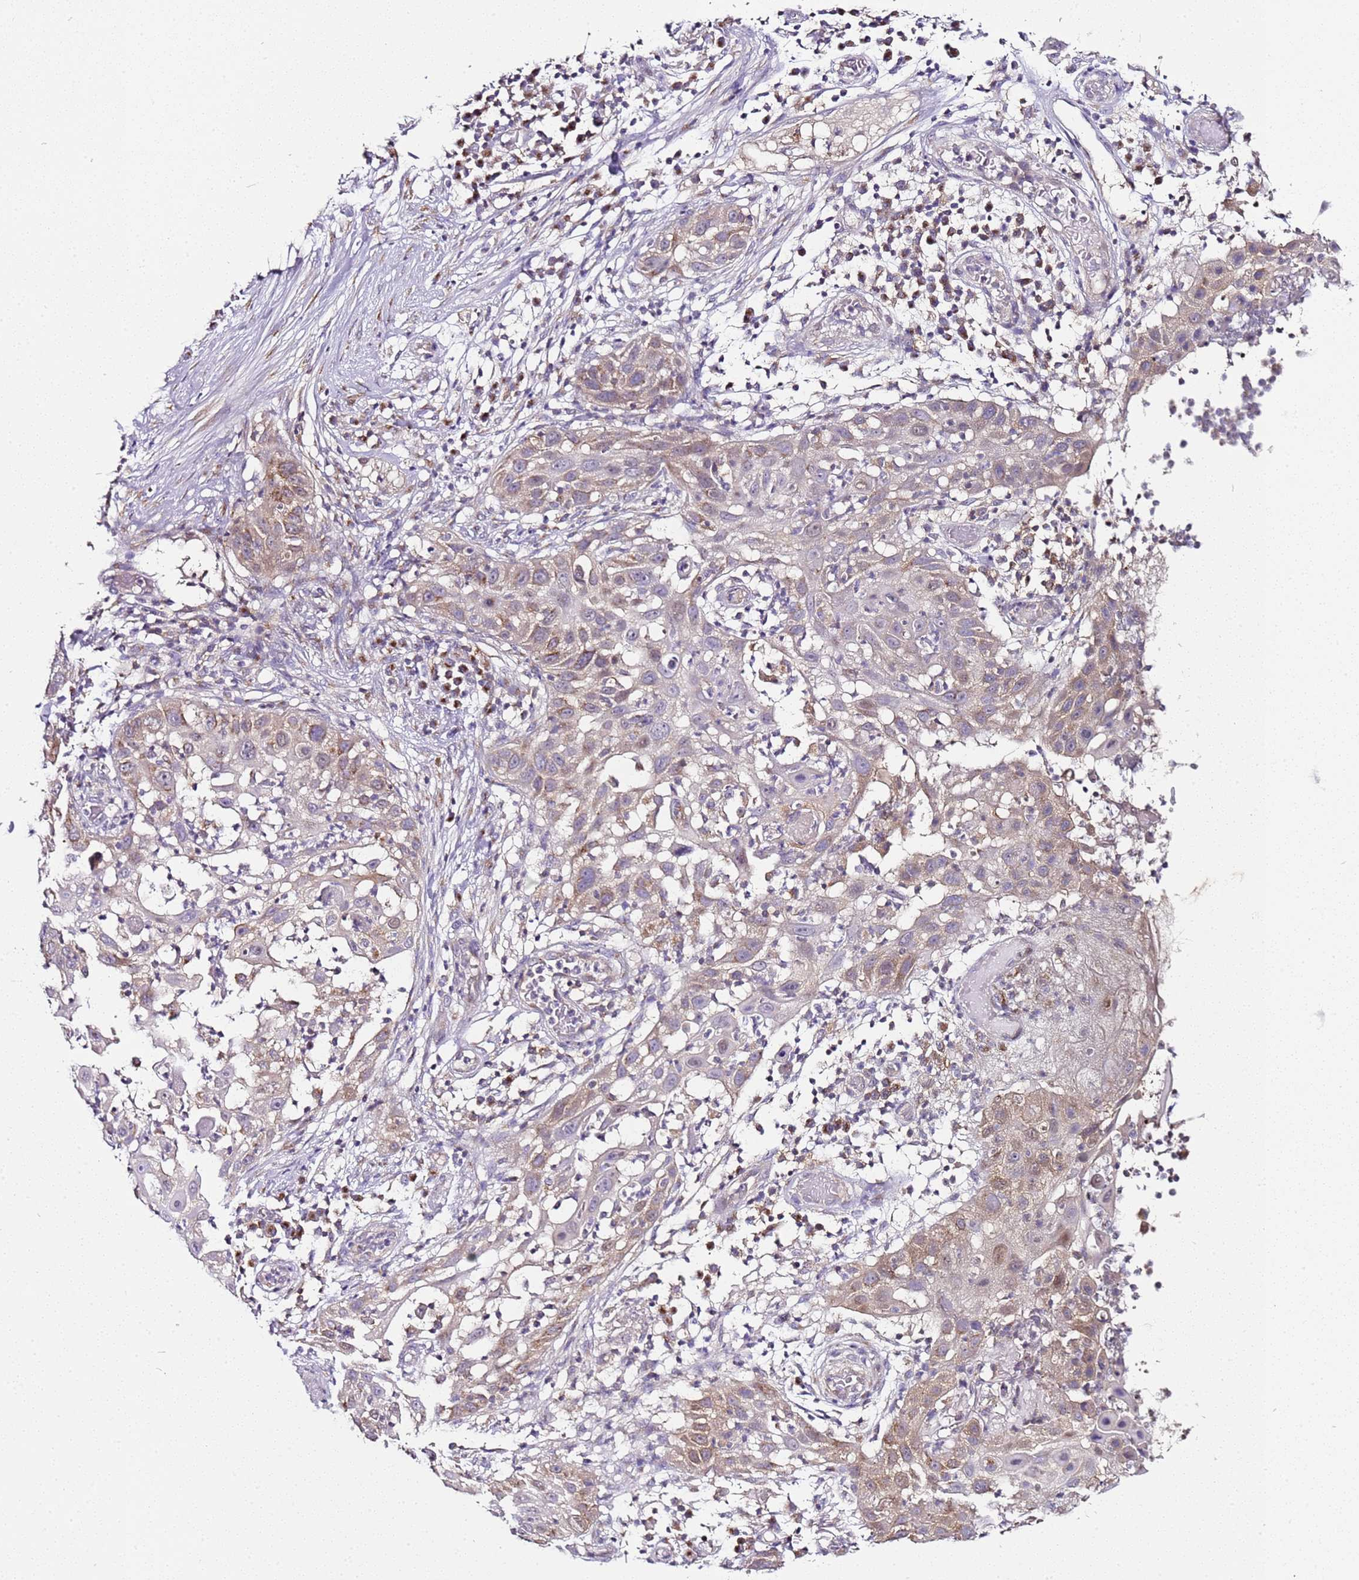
{"staining": {"intensity": "weak", "quantity": "25%-75%", "location": "cytoplasmic/membranous"}, "tissue": "skin cancer", "cell_type": "Tumor cells", "image_type": "cancer", "snomed": [{"axis": "morphology", "description": "Squamous cell carcinoma, NOS"}, {"axis": "topography", "description": "Skin"}], "caption": "Squamous cell carcinoma (skin) stained with DAB immunohistochemistry displays low levels of weak cytoplasmic/membranous expression in approximately 25%-75% of tumor cells. (Brightfield microscopy of DAB IHC at high magnification).", "gene": "MRPL49", "patient": {"sex": "female", "age": 44}}